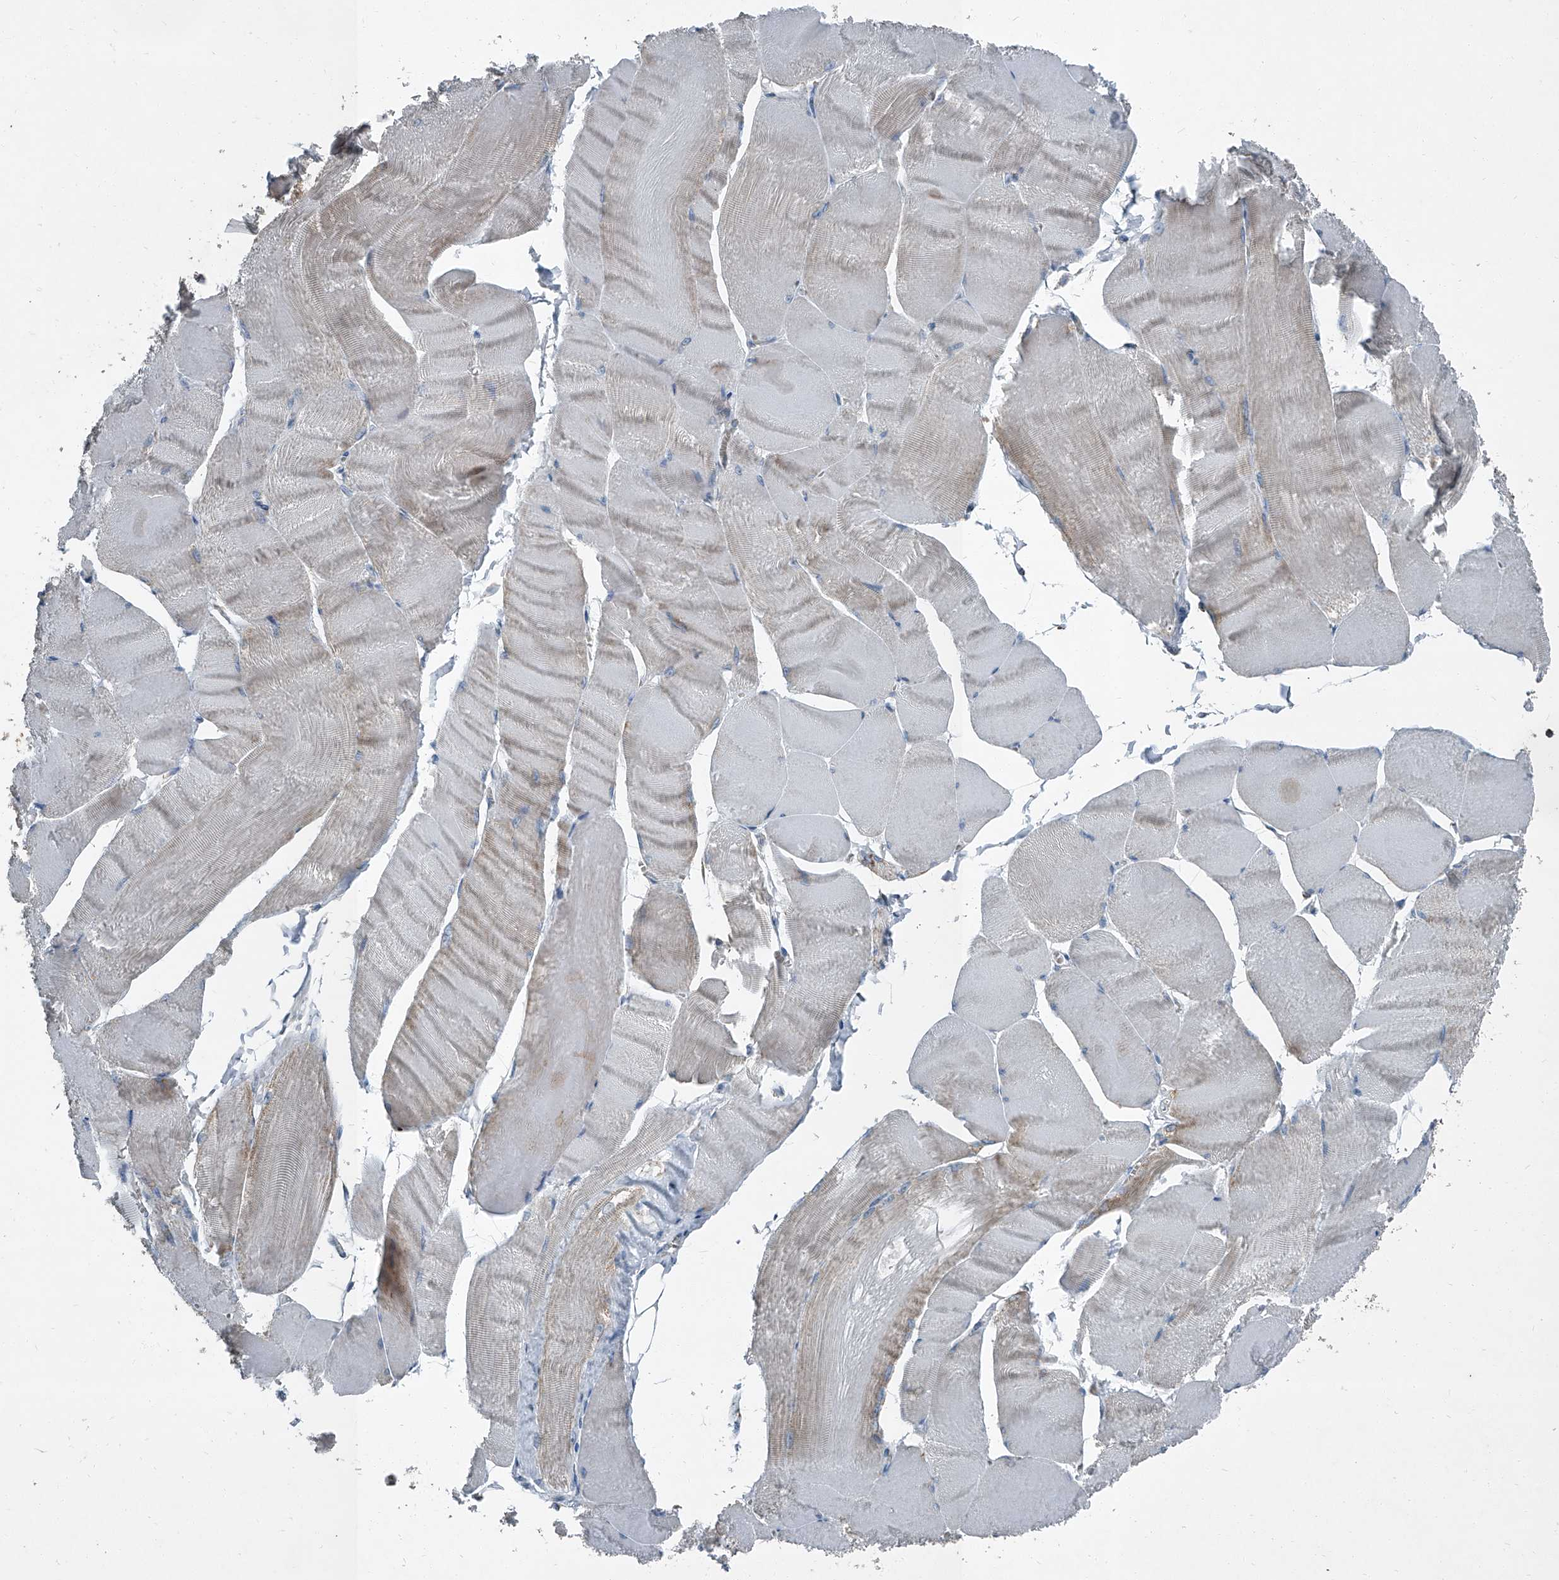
{"staining": {"intensity": "moderate", "quantity": "<25%", "location": "cytoplasmic/membranous"}, "tissue": "skeletal muscle", "cell_type": "Myocytes", "image_type": "normal", "snomed": [{"axis": "morphology", "description": "Normal tissue, NOS"}, {"axis": "morphology", "description": "Basal cell carcinoma"}, {"axis": "topography", "description": "Skeletal muscle"}], "caption": "Skeletal muscle stained with immunohistochemistry (IHC) reveals moderate cytoplasmic/membranous staining in approximately <25% of myocytes. (Brightfield microscopy of DAB IHC at high magnification).", "gene": "CHRNA7", "patient": {"sex": "female", "age": 64}}